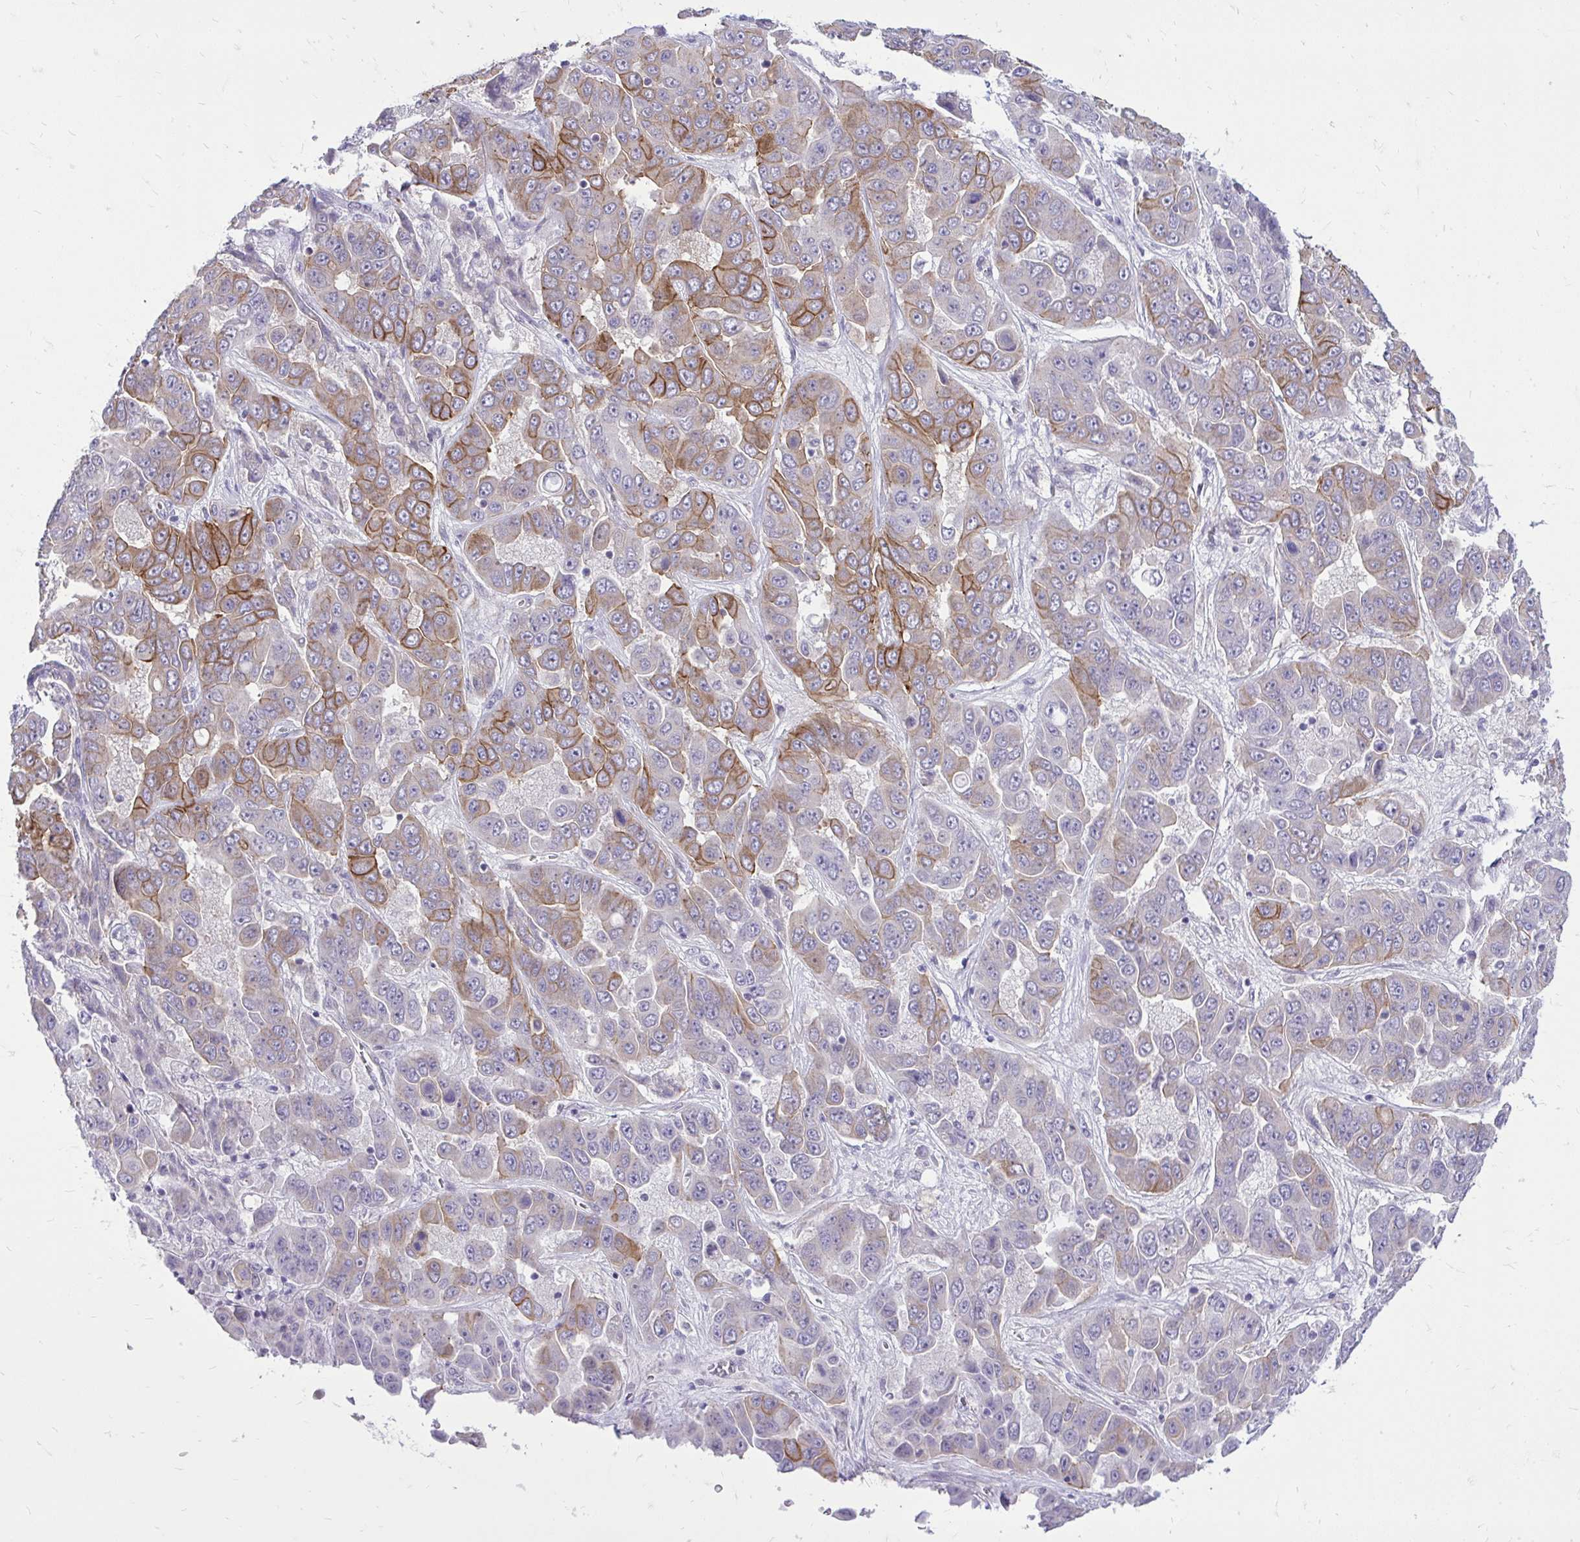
{"staining": {"intensity": "strong", "quantity": "25%-75%", "location": "cytoplasmic/membranous"}, "tissue": "liver cancer", "cell_type": "Tumor cells", "image_type": "cancer", "snomed": [{"axis": "morphology", "description": "Cholangiocarcinoma"}, {"axis": "topography", "description": "Liver"}], "caption": "A micrograph of liver cholangiocarcinoma stained for a protein shows strong cytoplasmic/membranous brown staining in tumor cells.", "gene": "SPTBN2", "patient": {"sex": "female", "age": 52}}